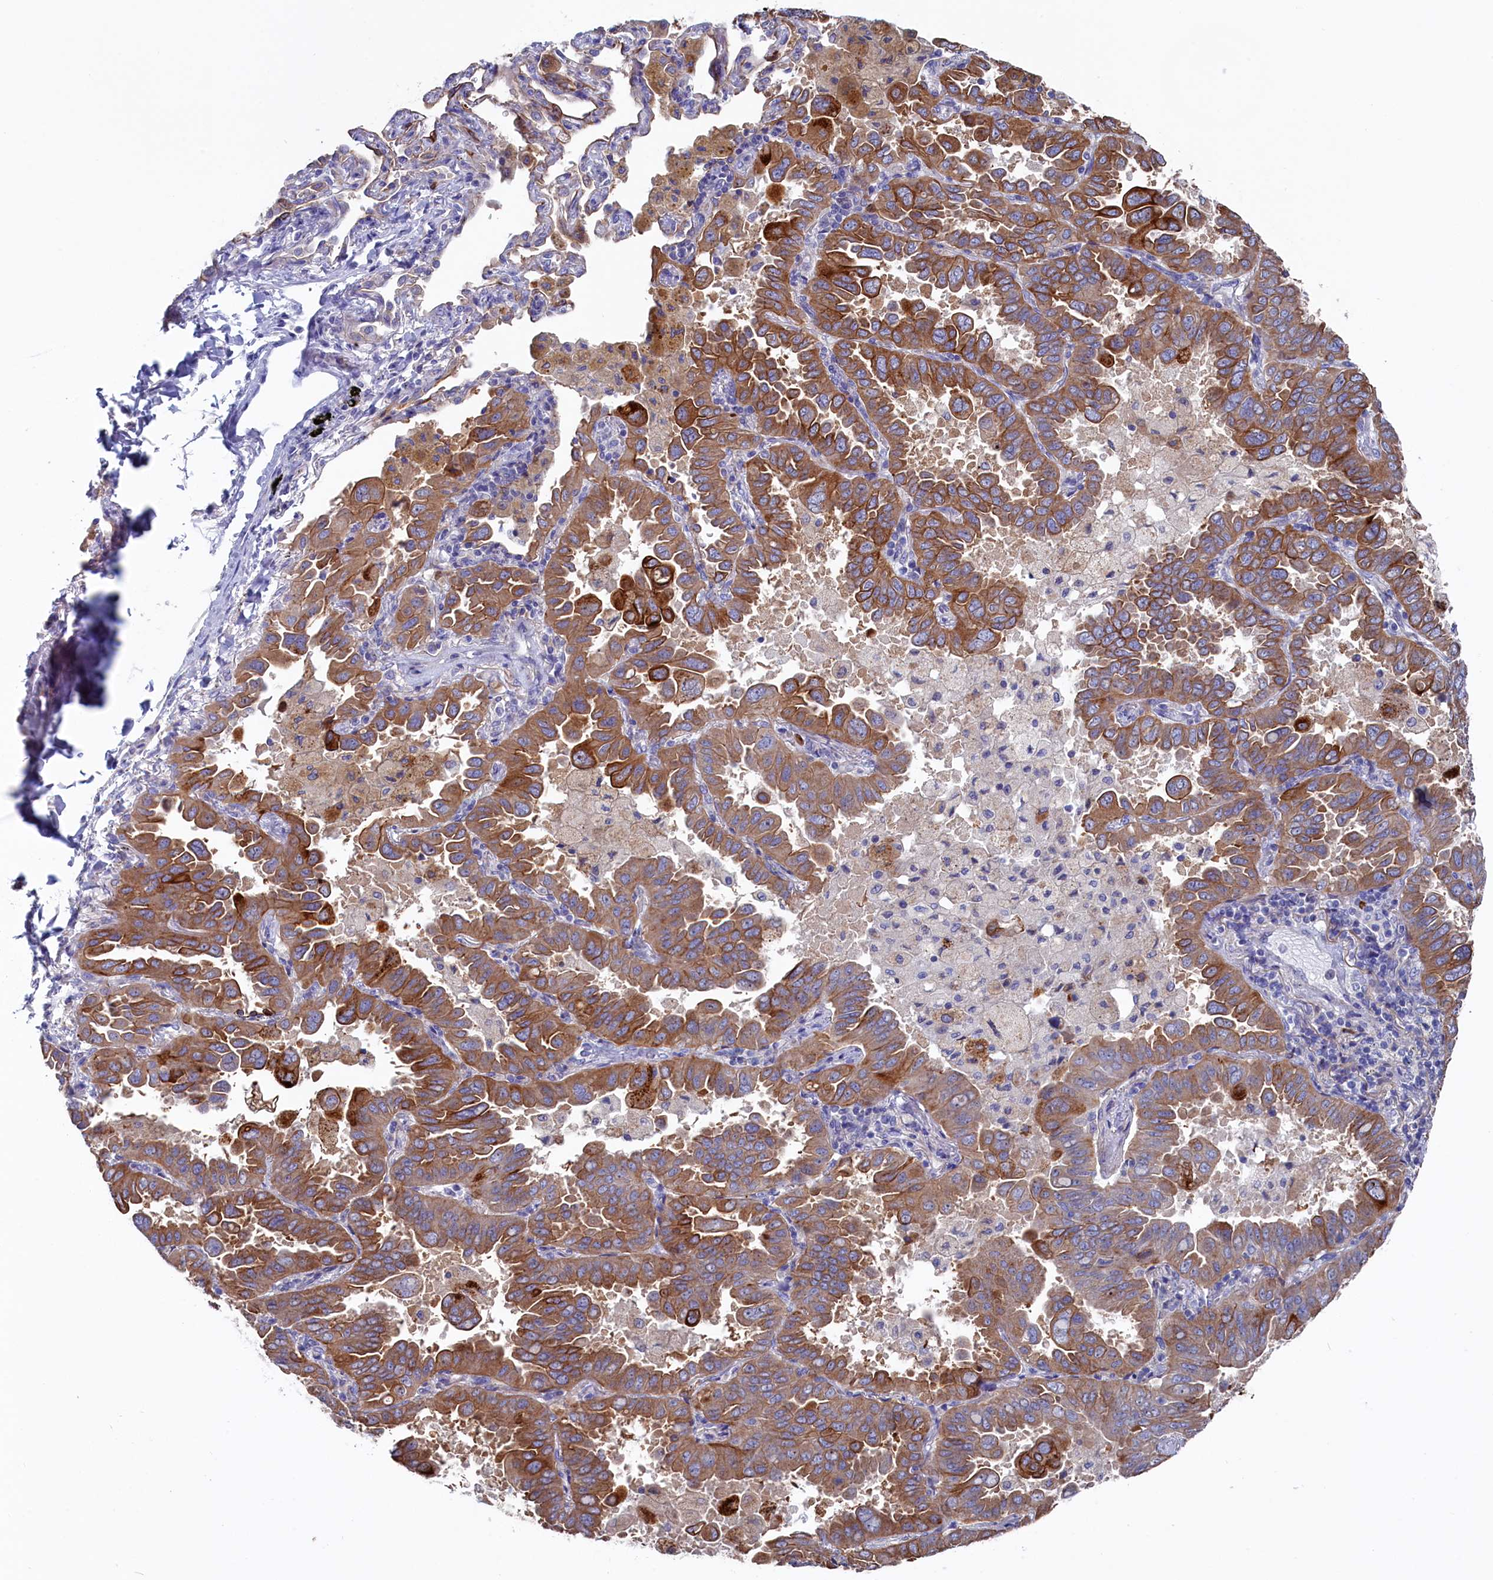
{"staining": {"intensity": "moderate", "quantity": ">75%", "location": "cytoplasmic/membranous"}, "tissue": "lung cancer", "cell_type": "Tumor cells", "image_type": "cancer", "snomed": [{"axis": "morphology", "description": "Adenocarcinoma, NOS"}, {"axis": "topography", "description": "Lung"}], "caption": "IHC staining of lung cancer (adenocarcinoma), which shows medium levels of moderate cytoplasmic/membranous expression in about >75% of tumor cells indicating moderate cytoplasmic/membranous protein positivity. The staining was performed using DAB (brown) for protein detection and nuclei were counterstained in hematoxylin (blue).", "gene": "NUDT7", "patient": {"sex": "male", "age": 64}}